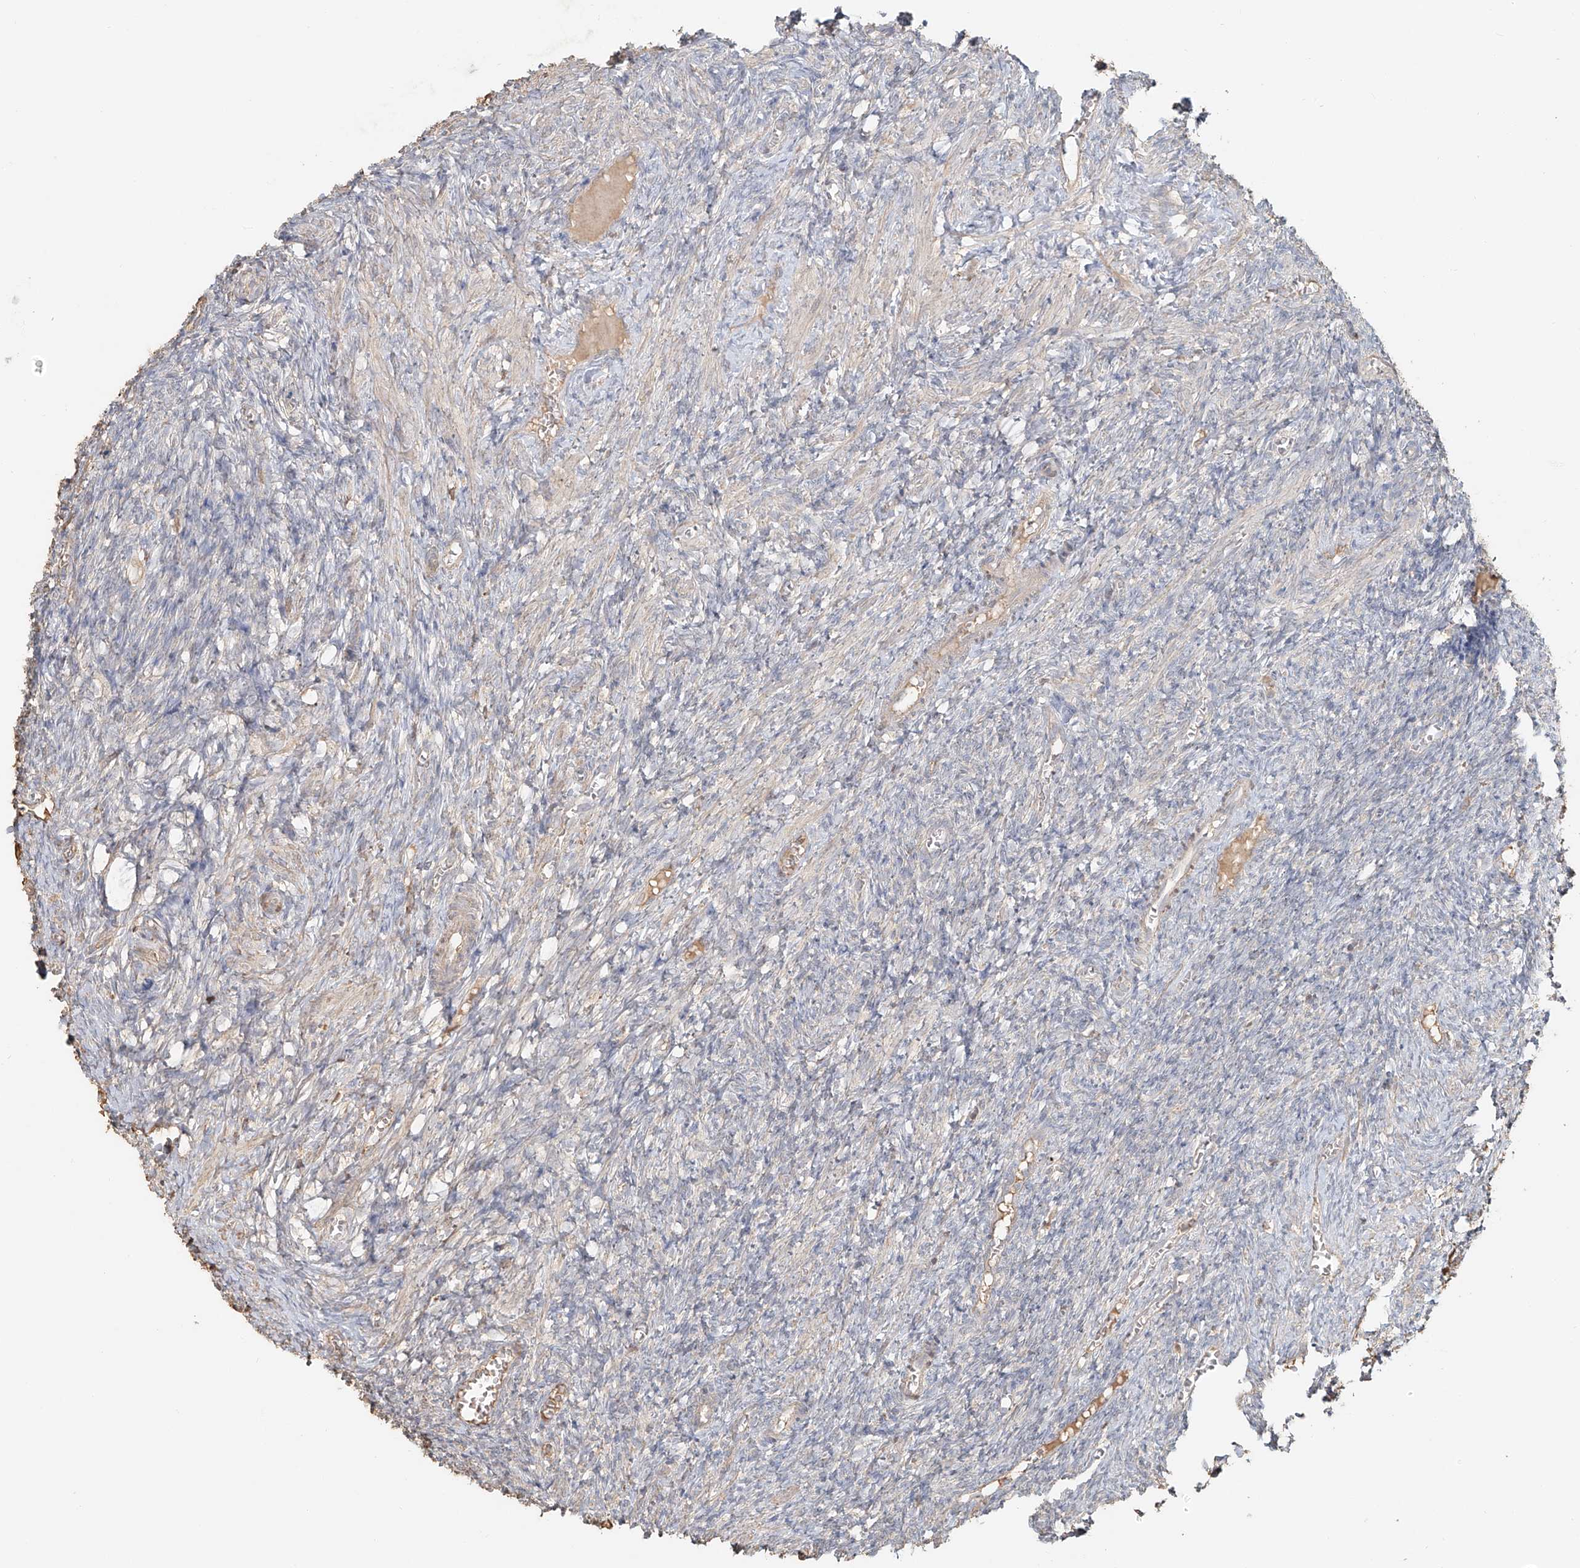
{"staining": {"intensity": "negative", "quantity": "none", "location": "none"}, "tissue": "ovary", "cell_type": "Ovarian stroma cells", "image_type": "normal", "snomed": [{"axis": "morphology", "description": "Normal tissue, NOS"}, {"axis": "topography", "description": "Ovary"}], "caption": "This is a histopathology image of immunohistochemistry staining of unremarkable ovary, which shows no positivity in ovarian stroma cells.", "gene": "NPHS1", "patient": {"sex": "female", "age": 27}}